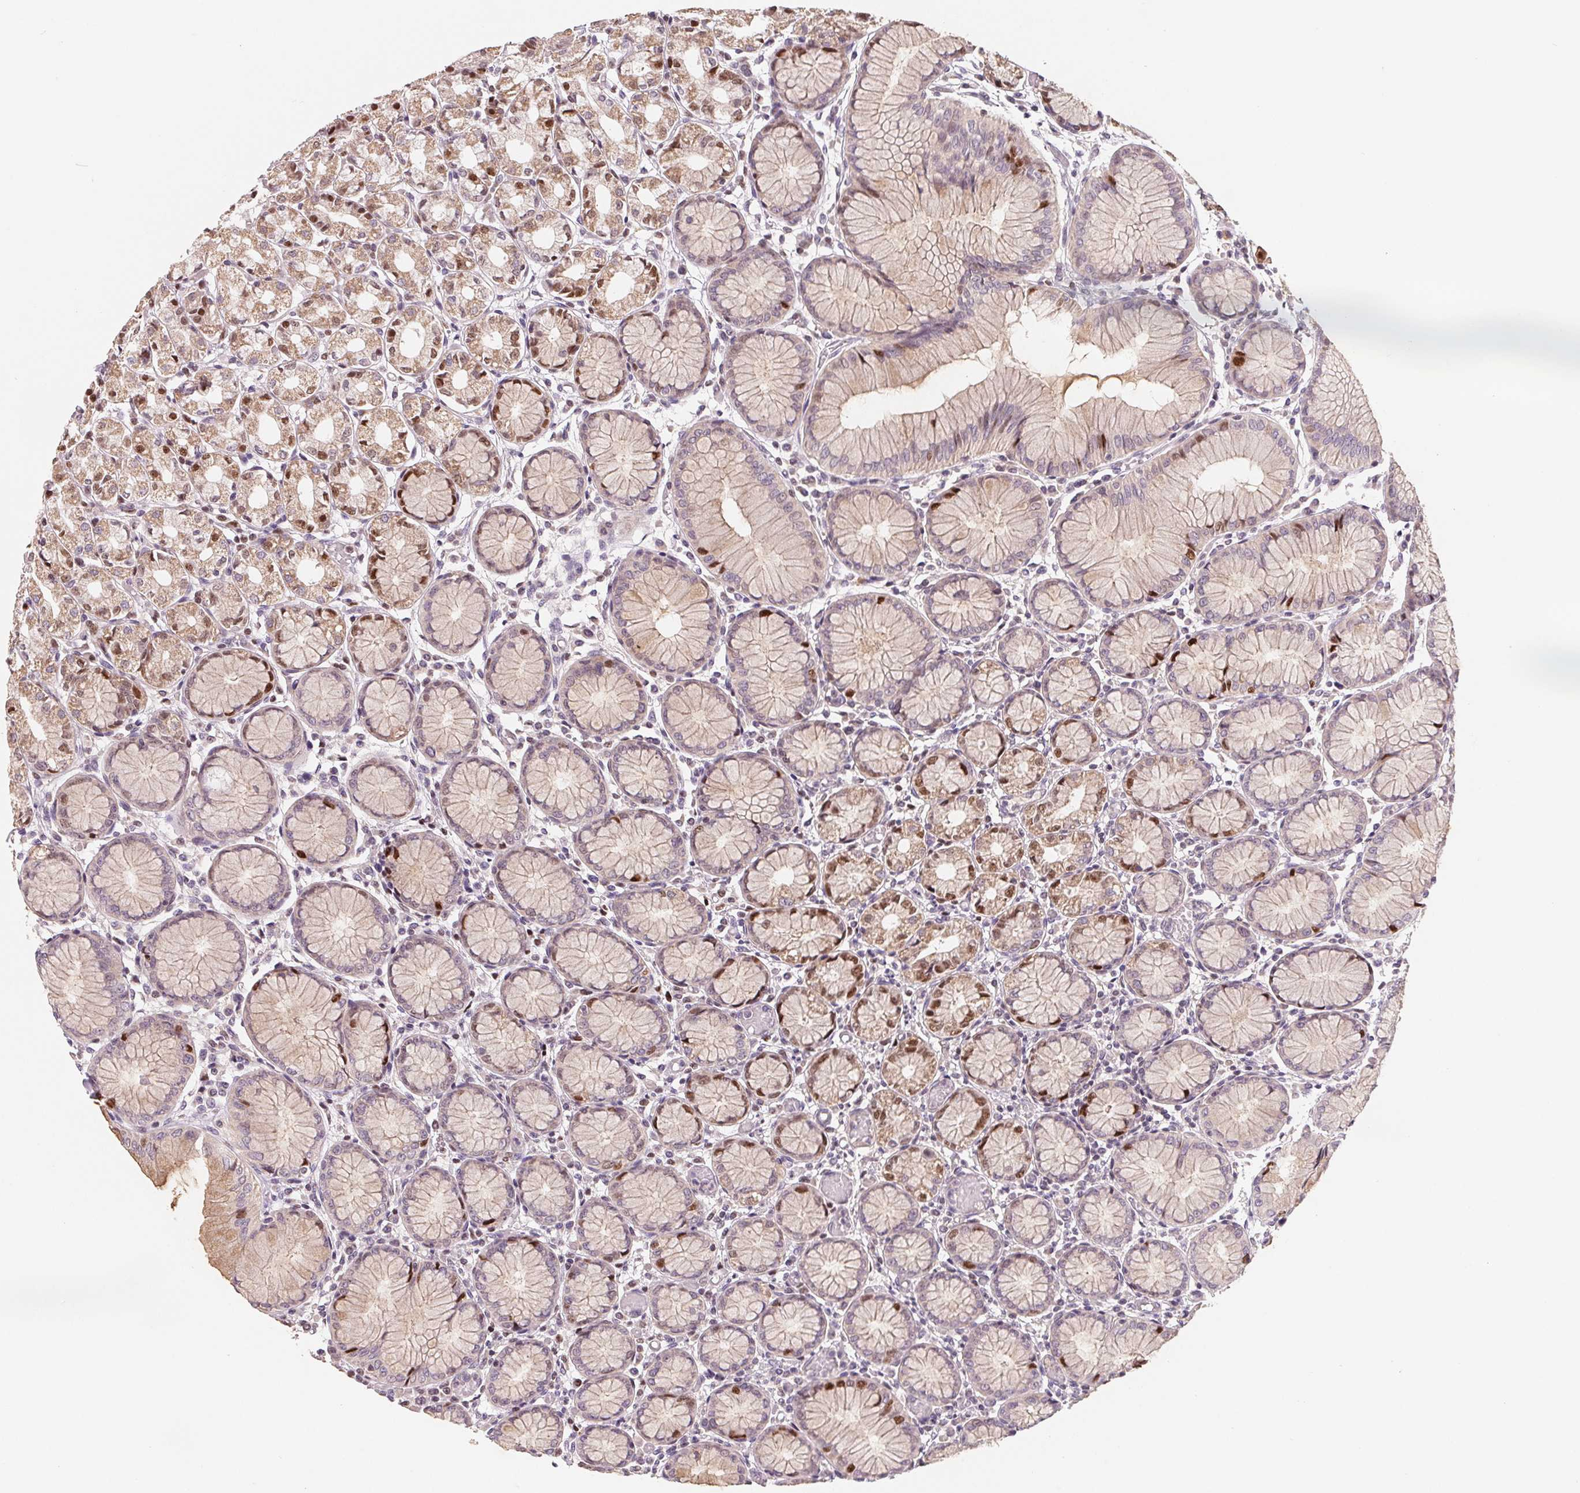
{"staining": {"intensity": "strong", "quantity": "25%-75%", "location": "nuclear"}, "tissue": "stomach", "cell_type": "Glandular cells", "image_type": "normal", "snomed": [{"axis": "morphology", "description": "Normal tissue, NOS"}, {"axis": "topography", "description": "Stomach"}], "caption": "About 25%-75% of glandular cells in normal stomach reveal strong nuclear protein positivity as visualized by brown immunohistochemical staining.", "gene": "AQP8", "patient": {"sex": "female", "age": 57}}